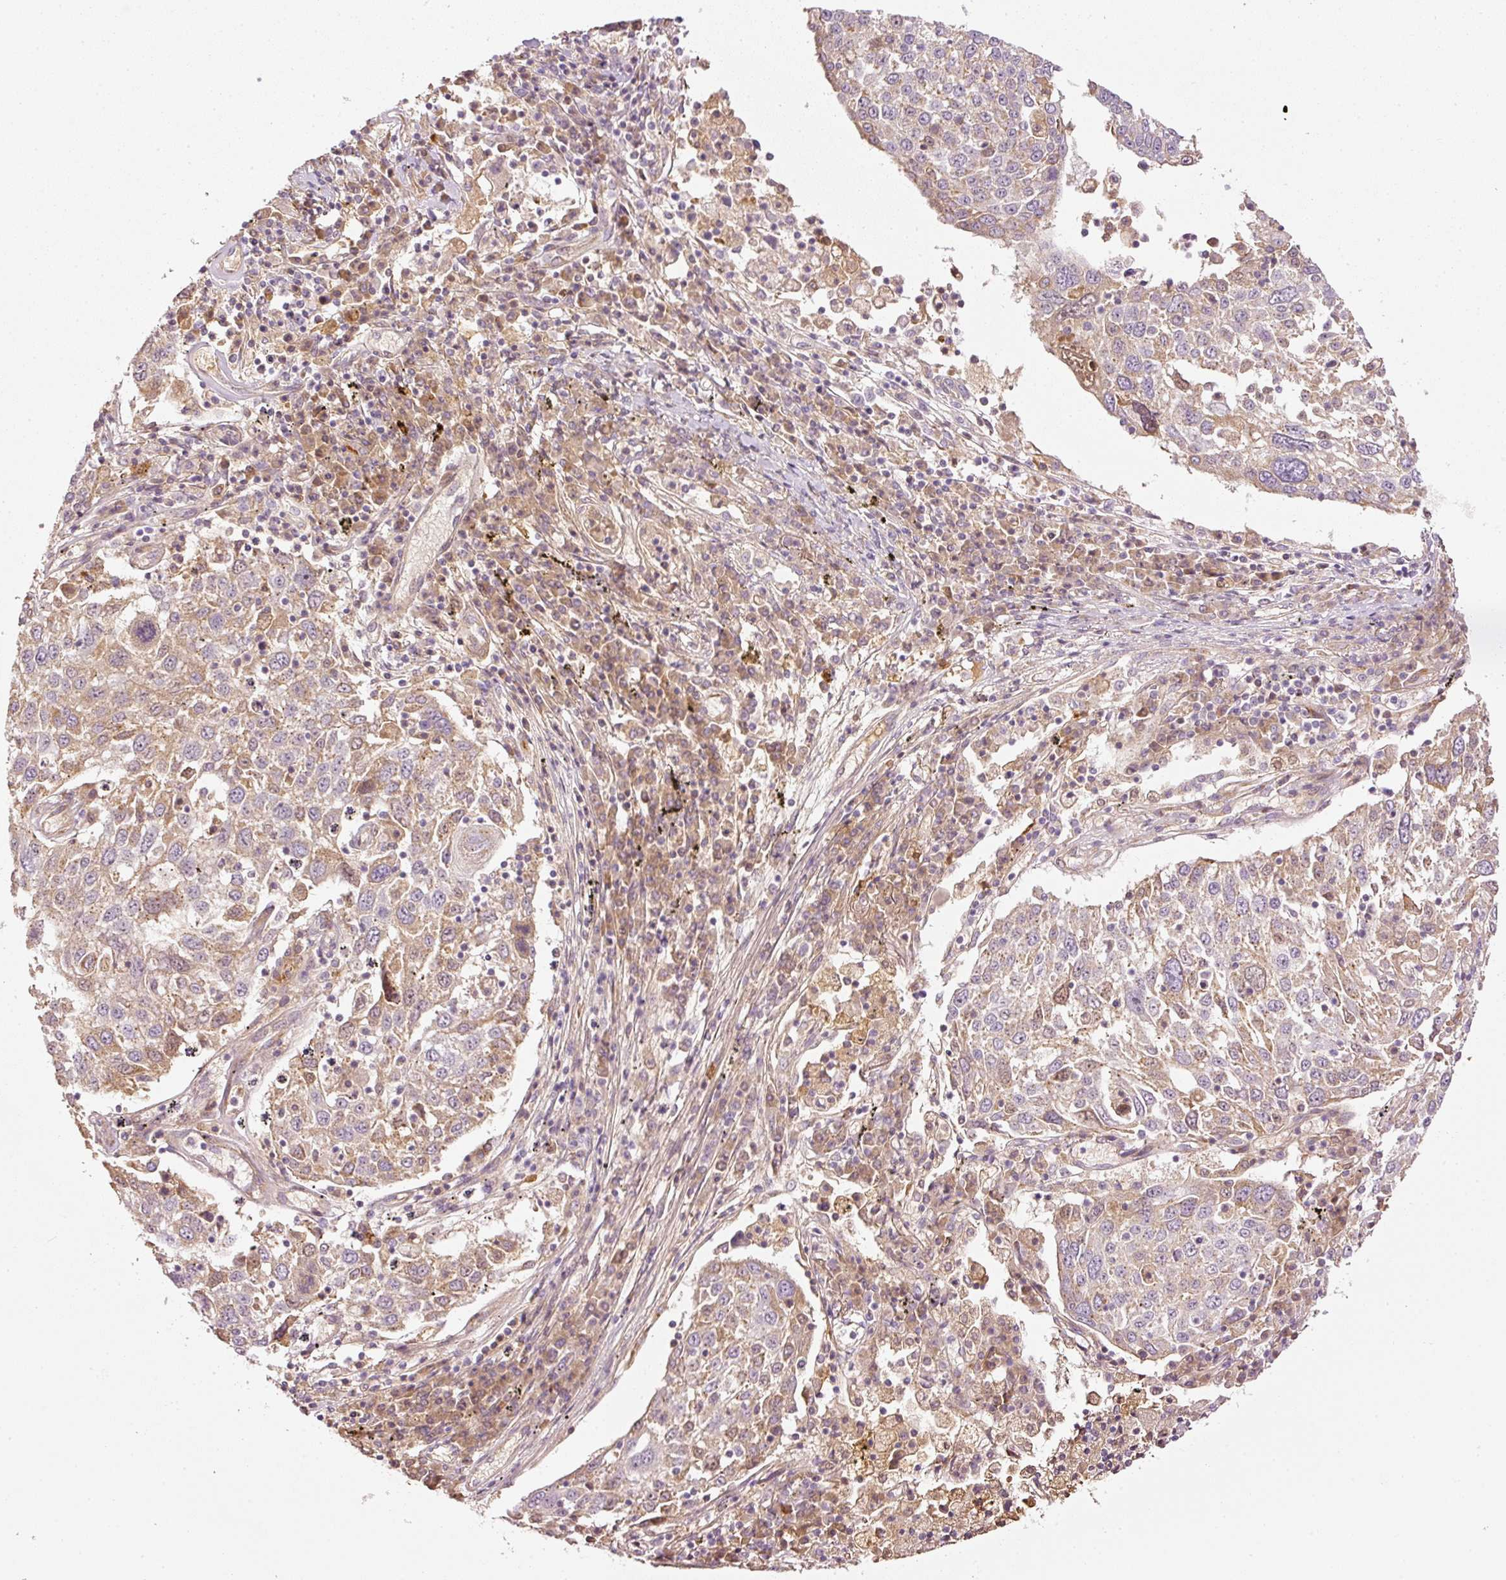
{"staining": {"intensity": "weak", "quantity": "25%-75%", "location": "cytoplasmic/membranous"}, "tissue": "lung cancer", "cell_type": "Tumor cells", "image_type": "cancer", "snomed": [{"axis": "morphology", "description": "Squamous cell carcinoma, NOS"}, {"axis": "topography", "description": "Lung"}], "caption": "Weak cytoplasmic/membranous expression is present in about 25%-75% of tumor cells in lung squamous cell carcinoma.", "gene": "SERPING1", "patient": {"sex": "male", "age": 65}}